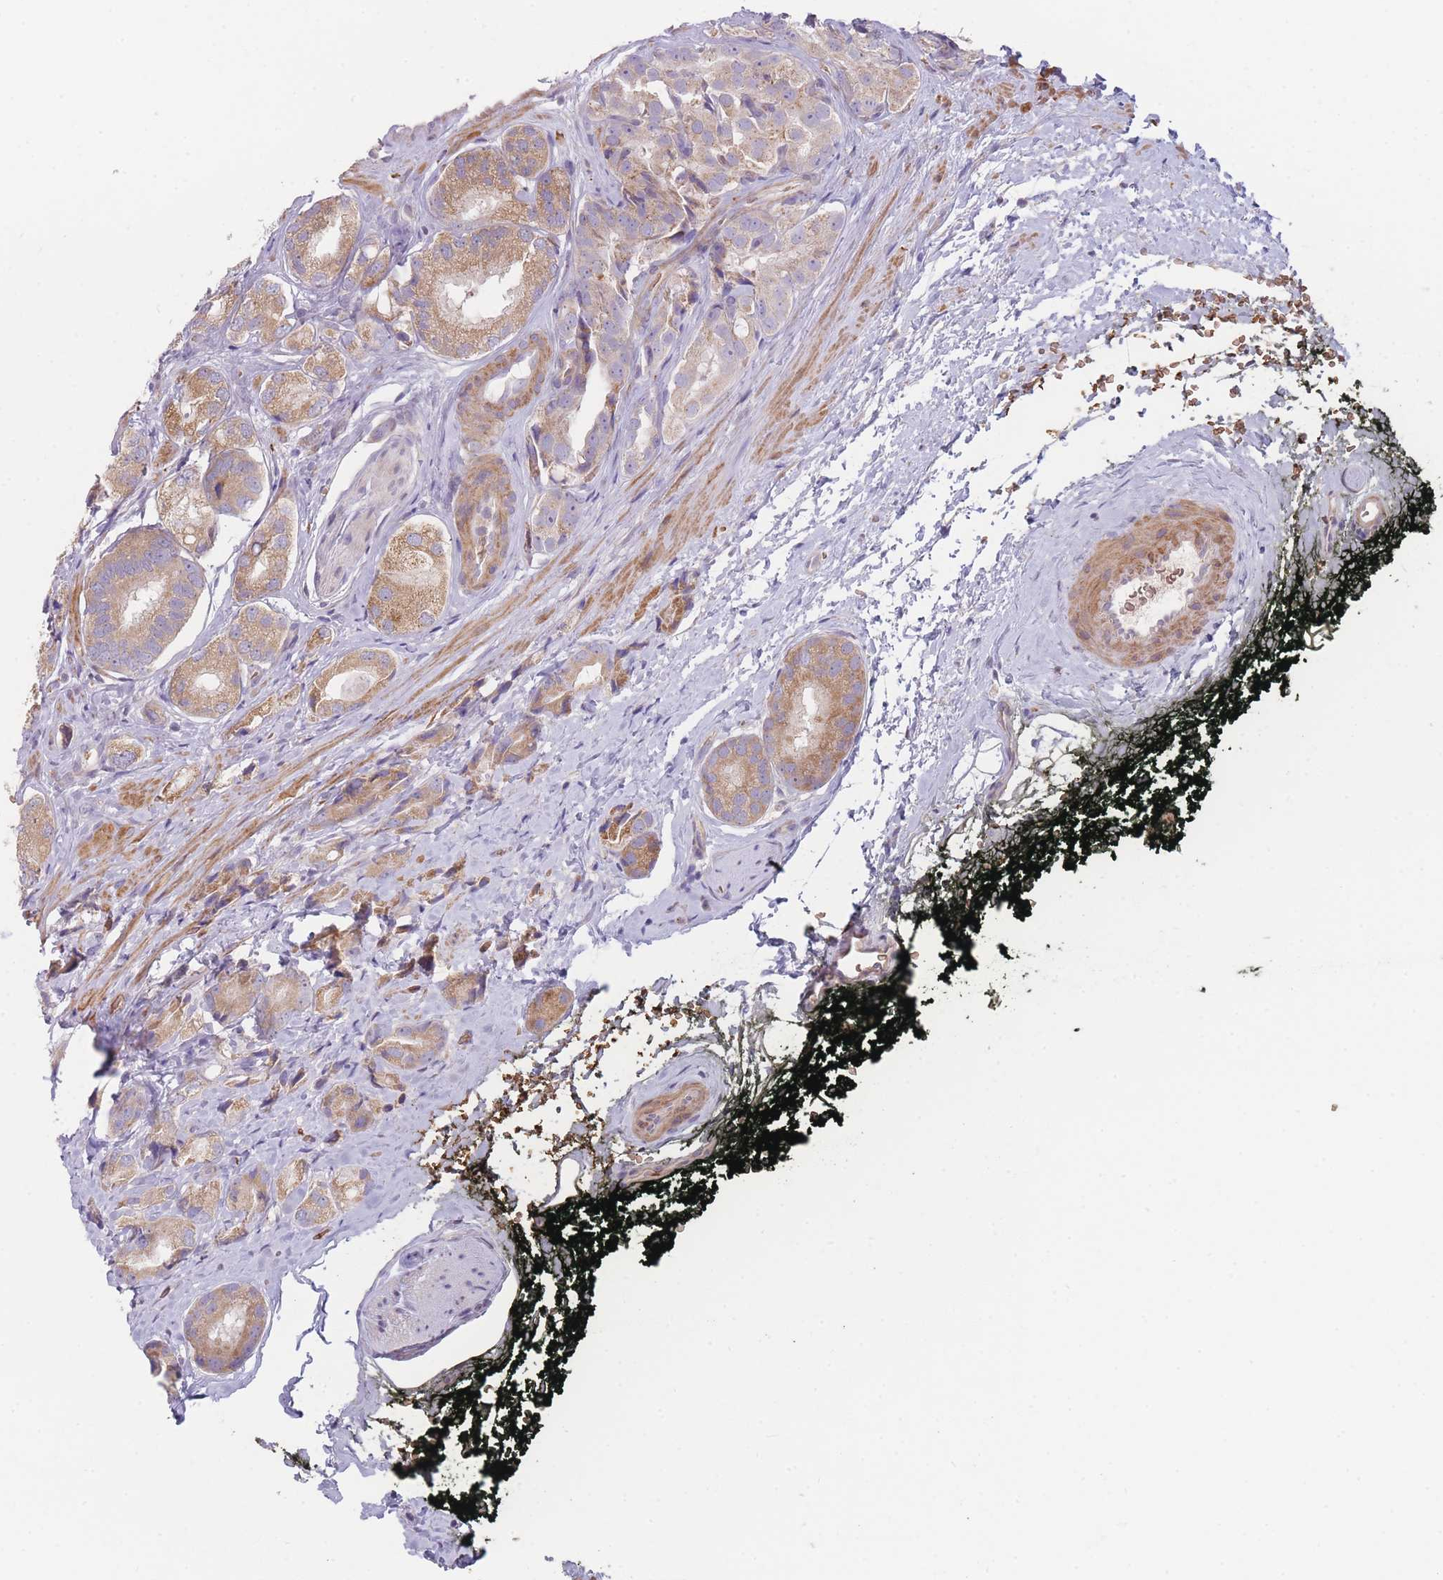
{"staining": {"intensity": "moderate", "quantity": ">75%", "location": "cytoplasmic/membranous"}, "tissue": "prostate cancer", "cell_type": "Tumor cells", "image_type": "cancer", "snomed": [{"axis": "morphology", "description": "Adenocarcinoma, High grade"}, {"axis": "topography", "description": "Prostate"}], "caption": "Immunohistochemical staining of human prostate cancer demonstrates medium levels of moderate cytoplasmic/membranous expression in approximately >75% of tumor cells. (Stains: DAB (3,3'-diaminobenzidine) in brown, nuclei in blue, Microscopy: brightfield microscopy at high magnification).", "gene": "SMPD4", "patient": {"sex": "male", "age": 71}}